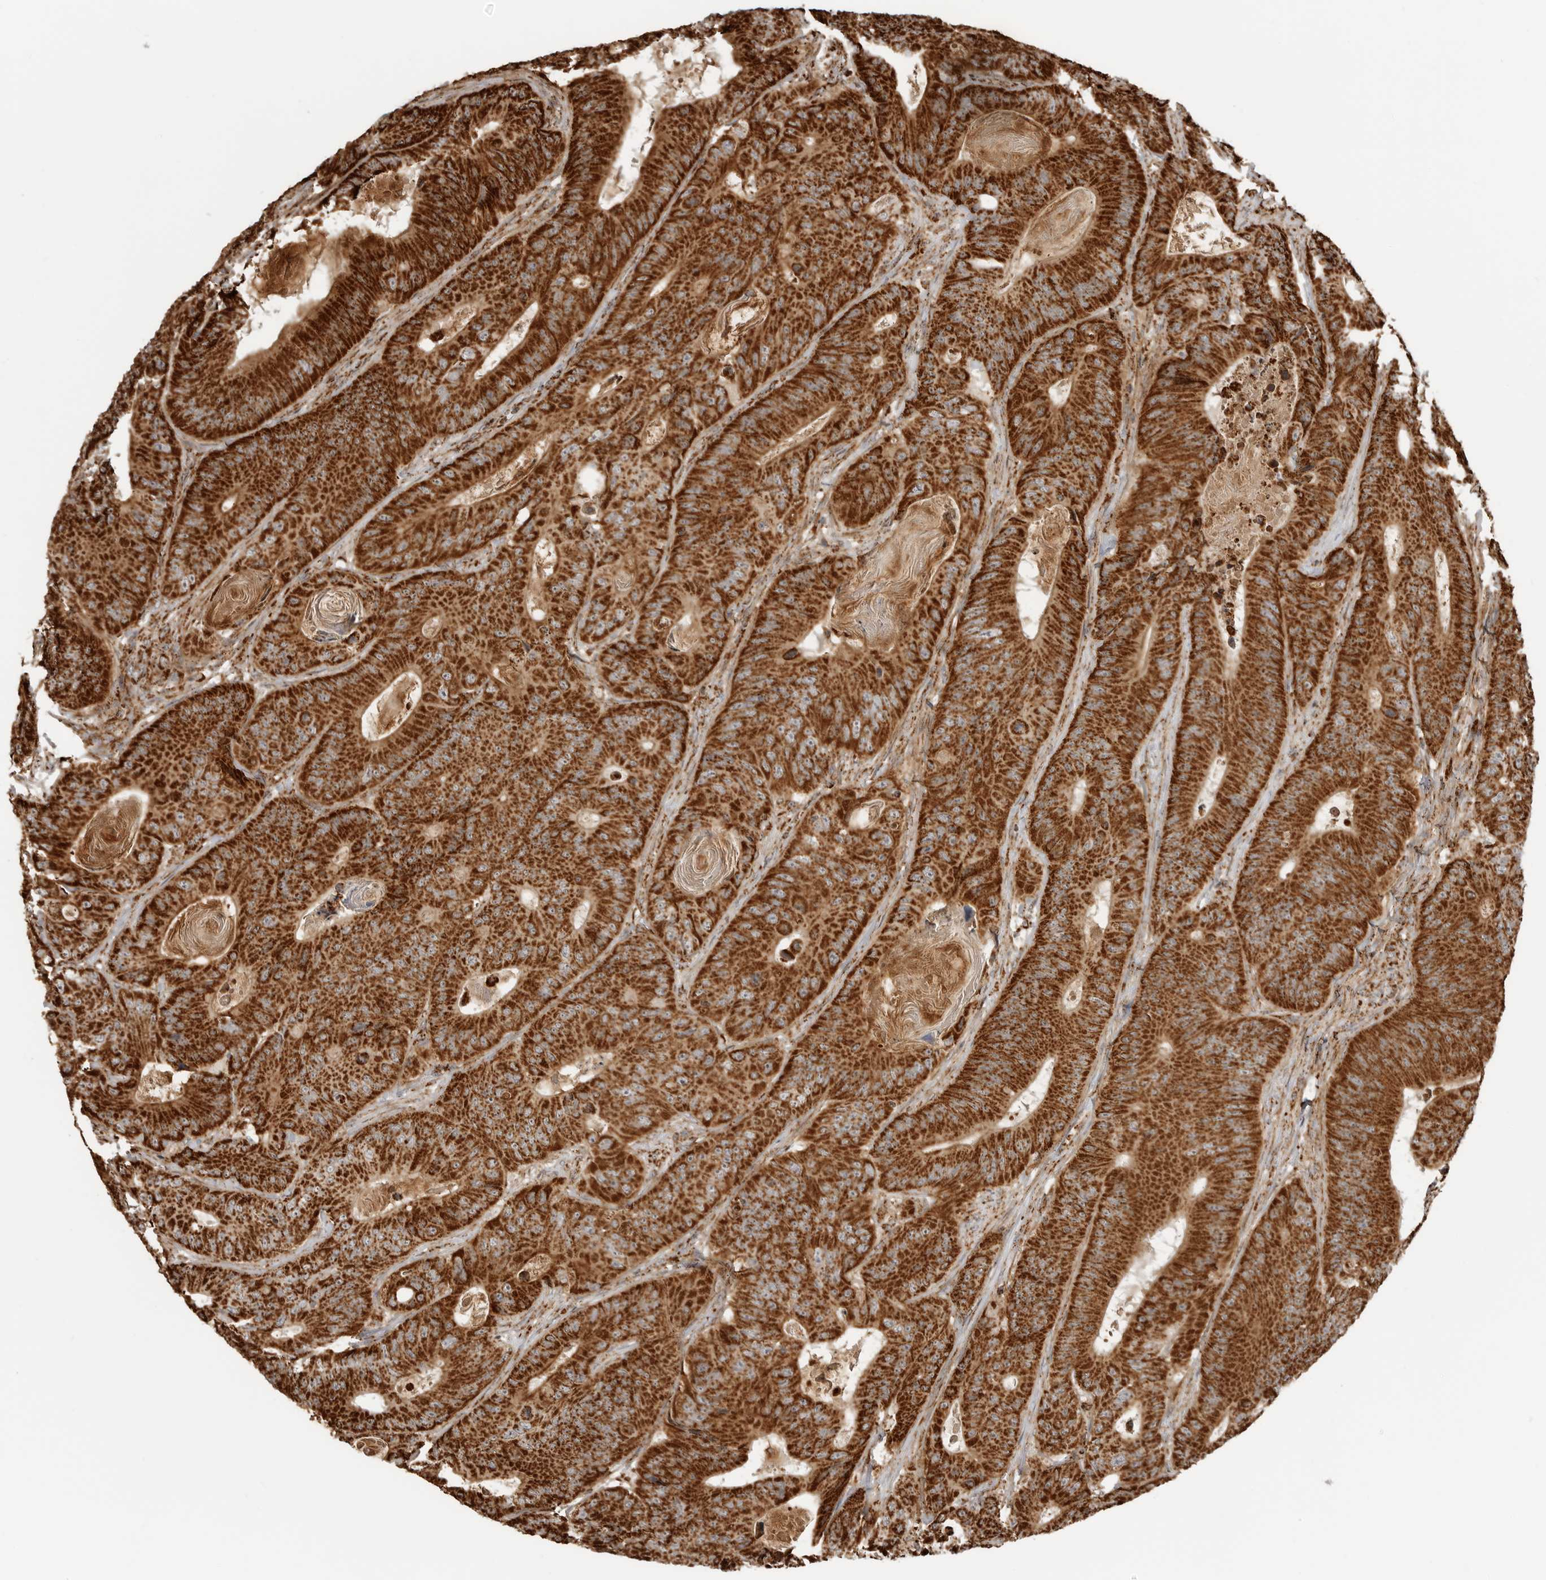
{"staining": {"intensity": "strong", "quantity": ">75%", "location": "cytoplasmic/membranous"}, "tissue": "colorectal cancer", "cell_type": "Tumor cells", "image_type": "cancer", "snomed": [{"axis": "morphology", "description": "Adenocarcinoma, NOS"}, {"axis": "topography", "description": "Colon"}], "caption": "Adenocarcinoma (colorectal) stained for a protein shows strong cytoplasmic/membranous positivity in tumor cells. (Brightfield microscopy of DAB IHC at high magnification).", "gene": "BMP2K", "patient": {"sex": "male", "age": 83}}